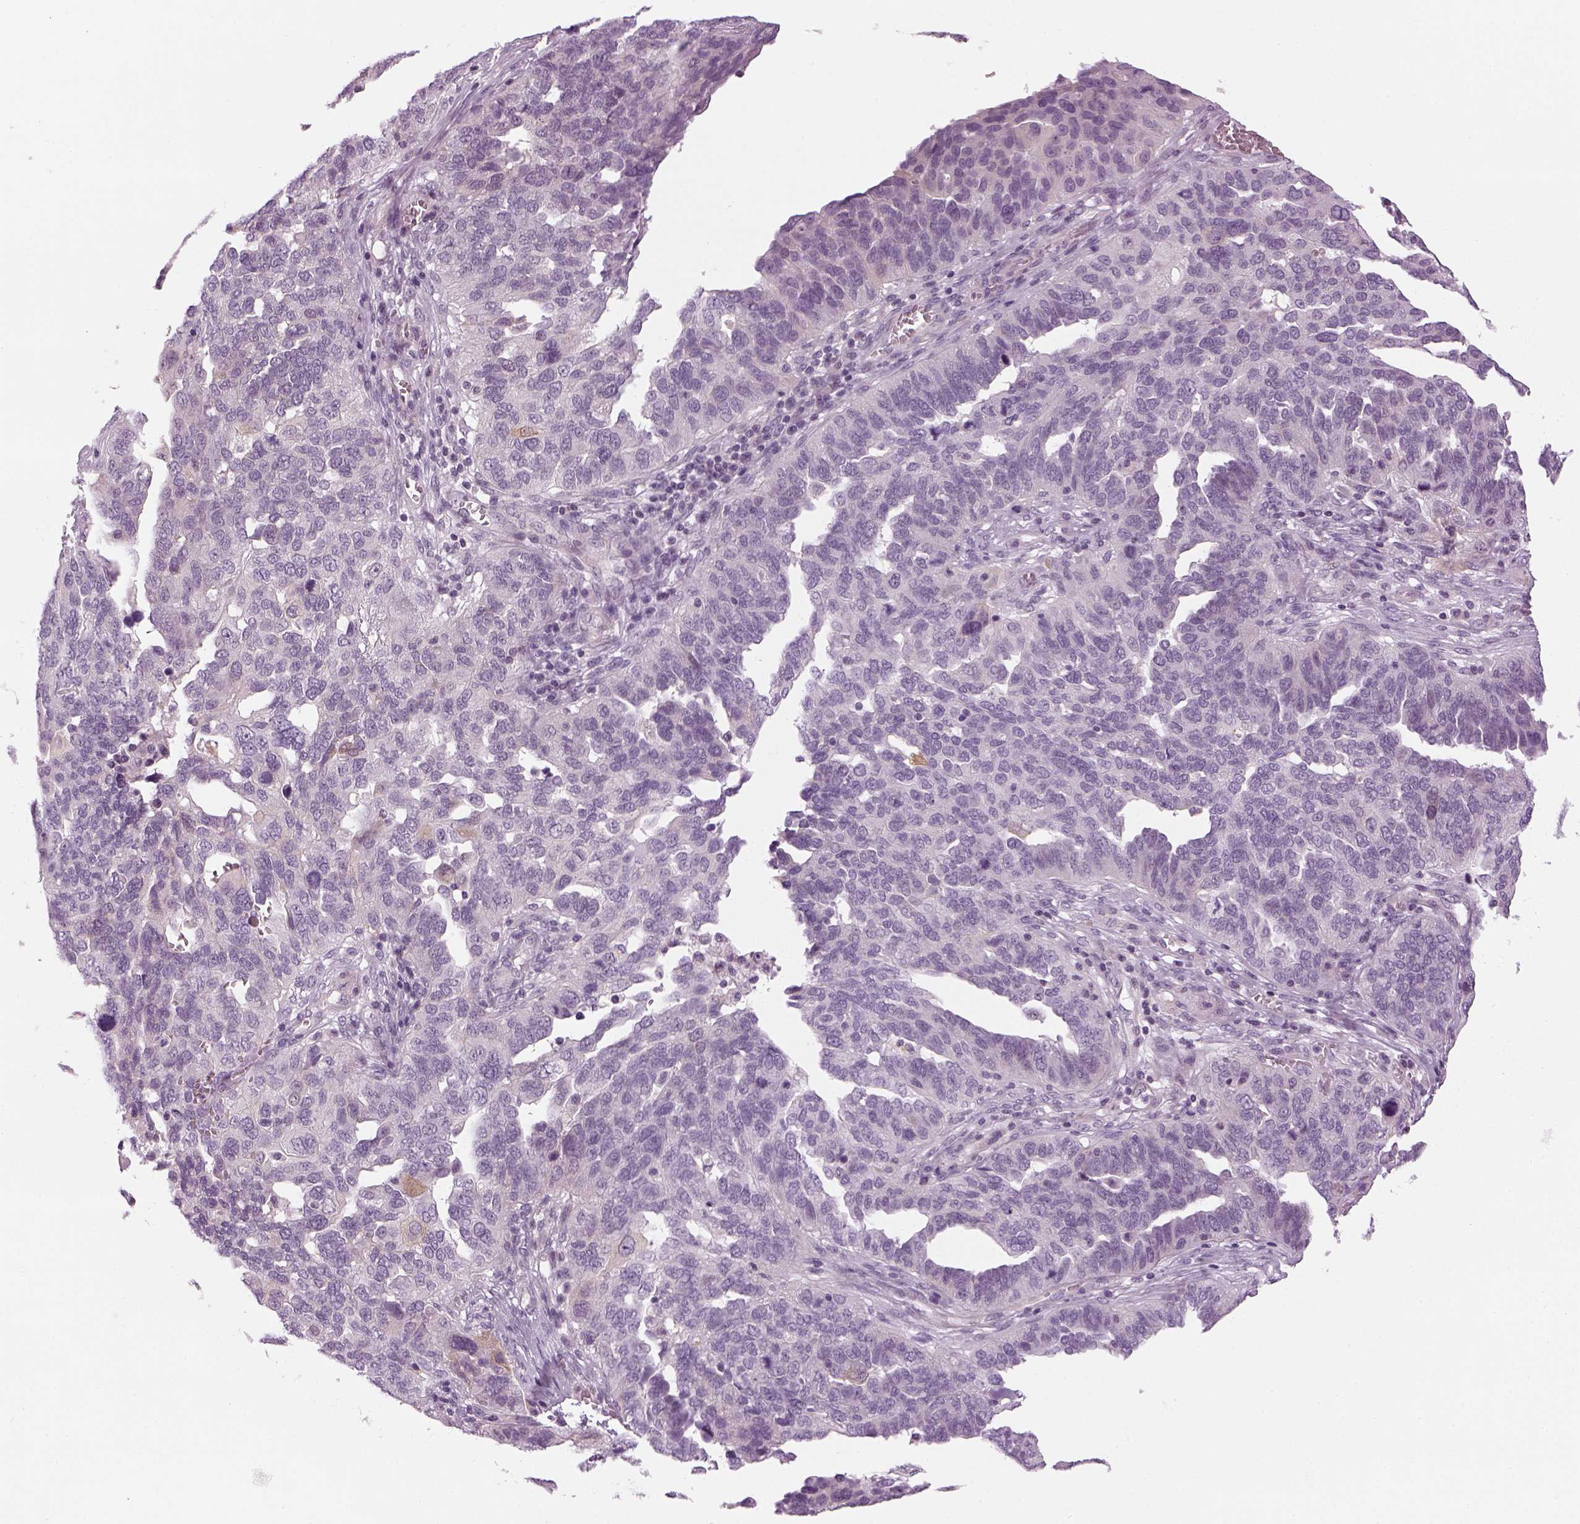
{"staining": {"intensity": "negative", "quantity": "none", "location": "none"}, "tissue": "ovarian cancer", "cell_type": "Tumor cells", "image_type": "cancer", "snomed": [{"axis": "morphology", "description": "Carcinoma, endometroid"}, {"axis": "topography", "description": "Soft tissue"}, {"axis": "topography", "description": "Ovary"}], "caption": "Tumor cells are negative for protein expression in human endometroid carcinoma (ovarian). (DAB (3,3'-diaminobenzidine) immunohistochemistry (IHC) with hematoxylin counter stain).", "gene": "LRRIQ3", "patient": {"sex": "female", "age": 52}}